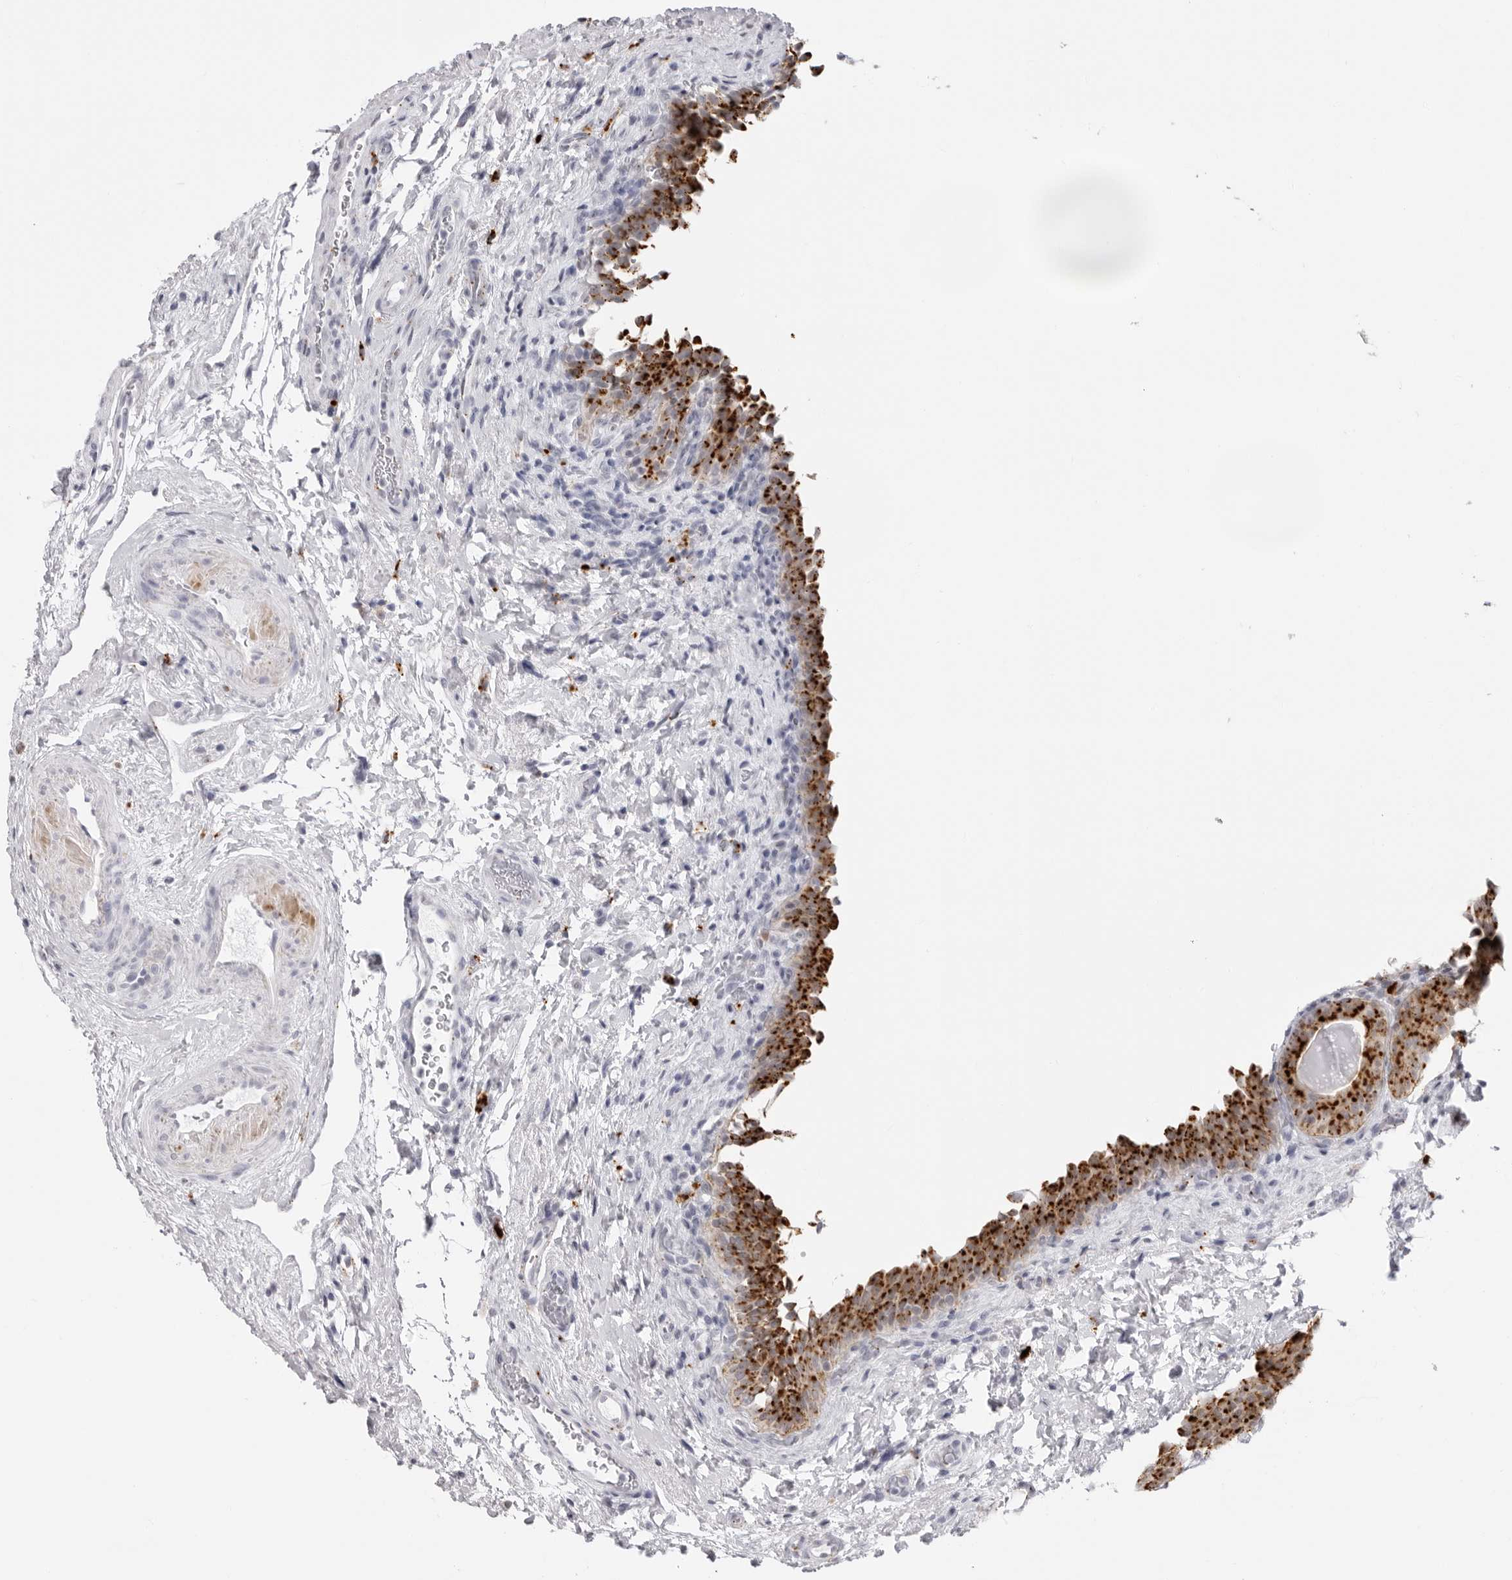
{"staining": {"intensity": "strong", "quantity": ">75%", "location": "cytoplasmic/membranous"}, "tissue": "urinary bladder", "cell_type": "Urothelial cells", "image_type": "normal", "snomed": [{"axis": "morphology", "description": "Normal tissue, NOS"}, {"axis": "topography", "description": "Urinary bladder"}], "caption": "This photomicrograph shows immunohistochemistry staining of normal urinary bladder, with high strong cytoplasmic/membranous expression in about >75% of urothelial cells.", "gene": "IL25", "patient": {"sex": "male", "age": 83}}